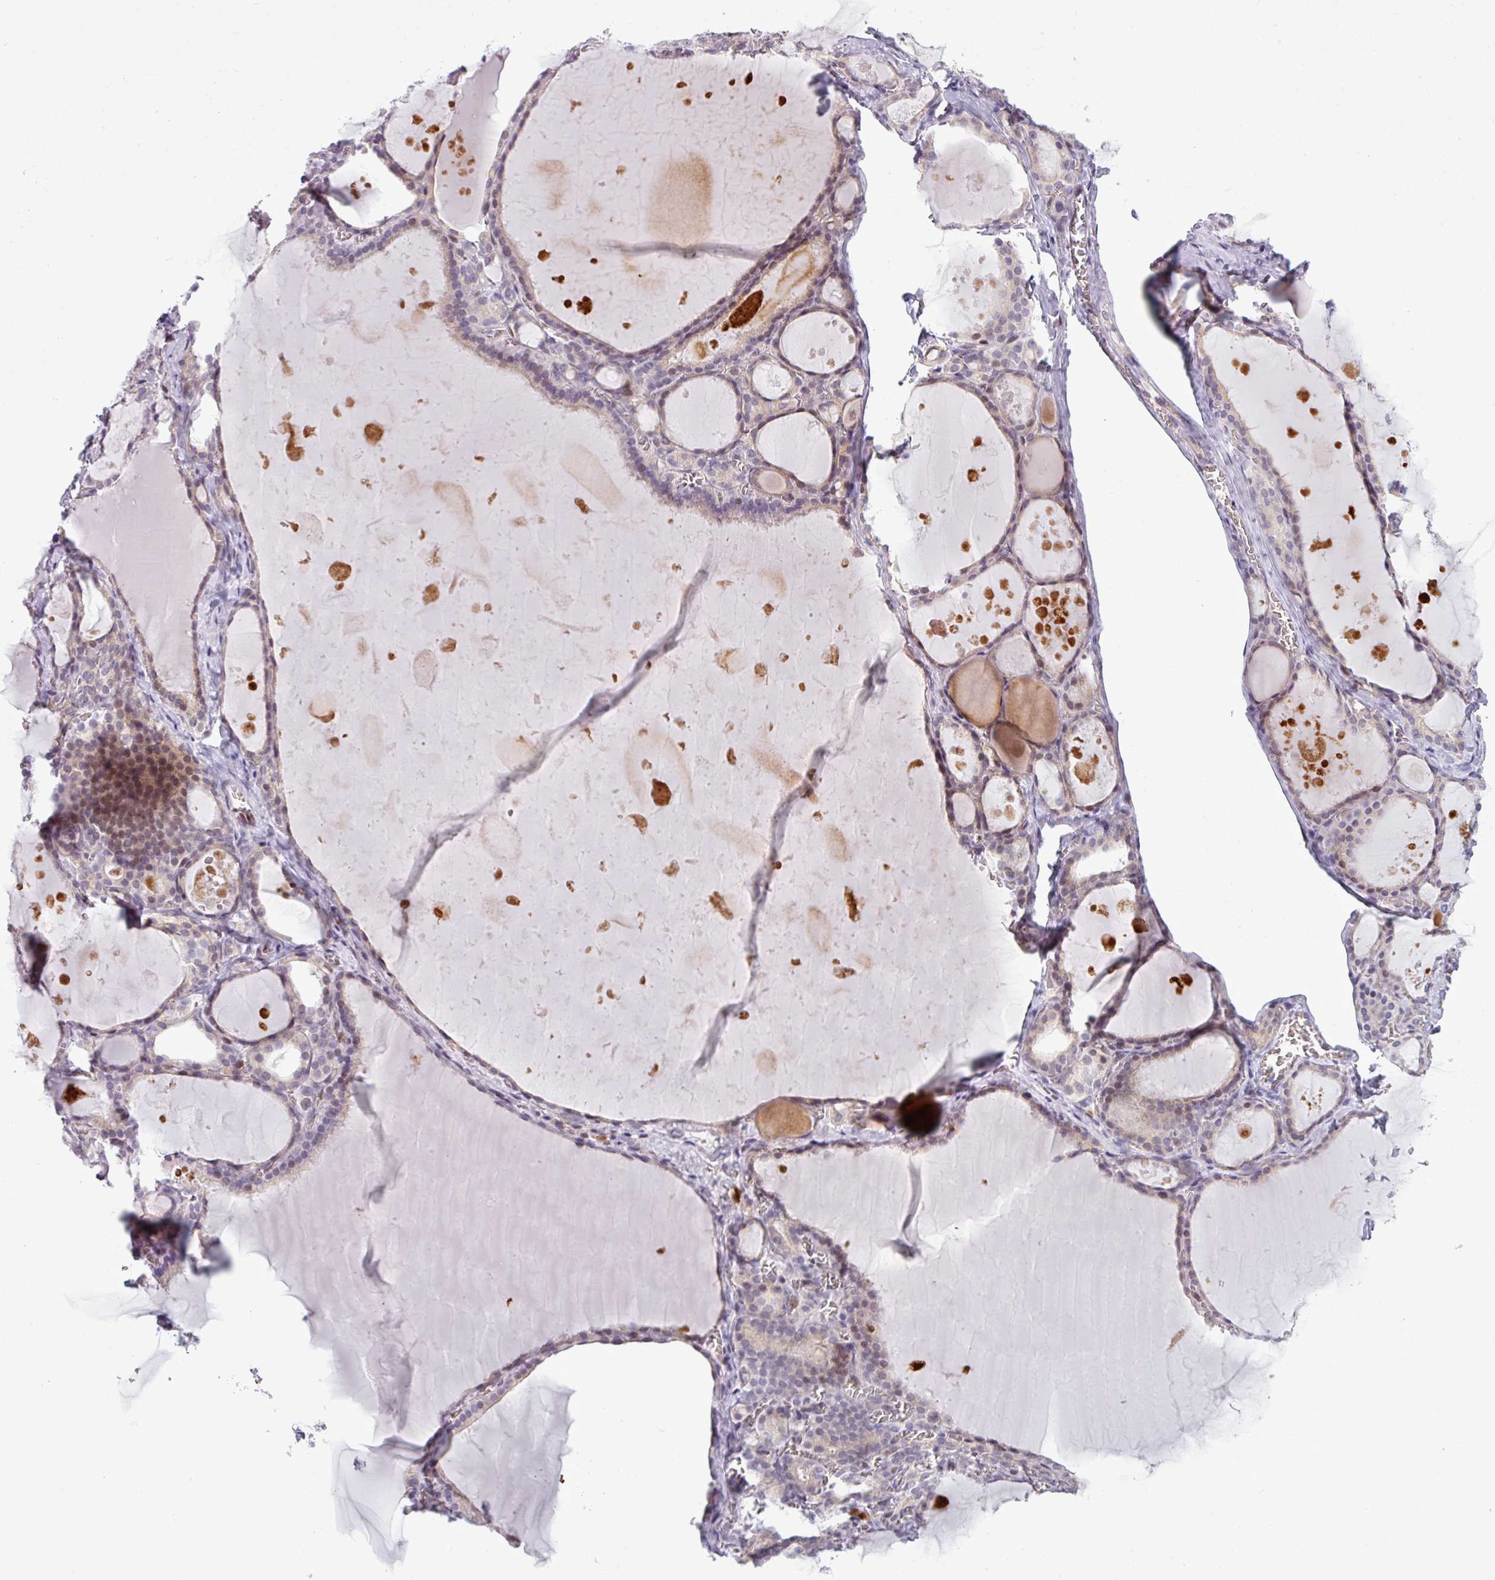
{"staining": {"intensity": "negative", "quantity": "none", "location": "none"}, "tissue": "thyroid gland", "cell_type": "Glandular cells", "image_type": "normal", "snomed": [{"axis": "morphology", "description": "Normal tissue, NOS"}, {"axis": "topography", "description": "Thyroid gland"}], "caption": "Immunohistochemical staining of benign human thyroid gland demonstrates no significant expression in glandular cells.", "gene": "SLC66A2", "patient": {"sex": "male", "age": 56}}